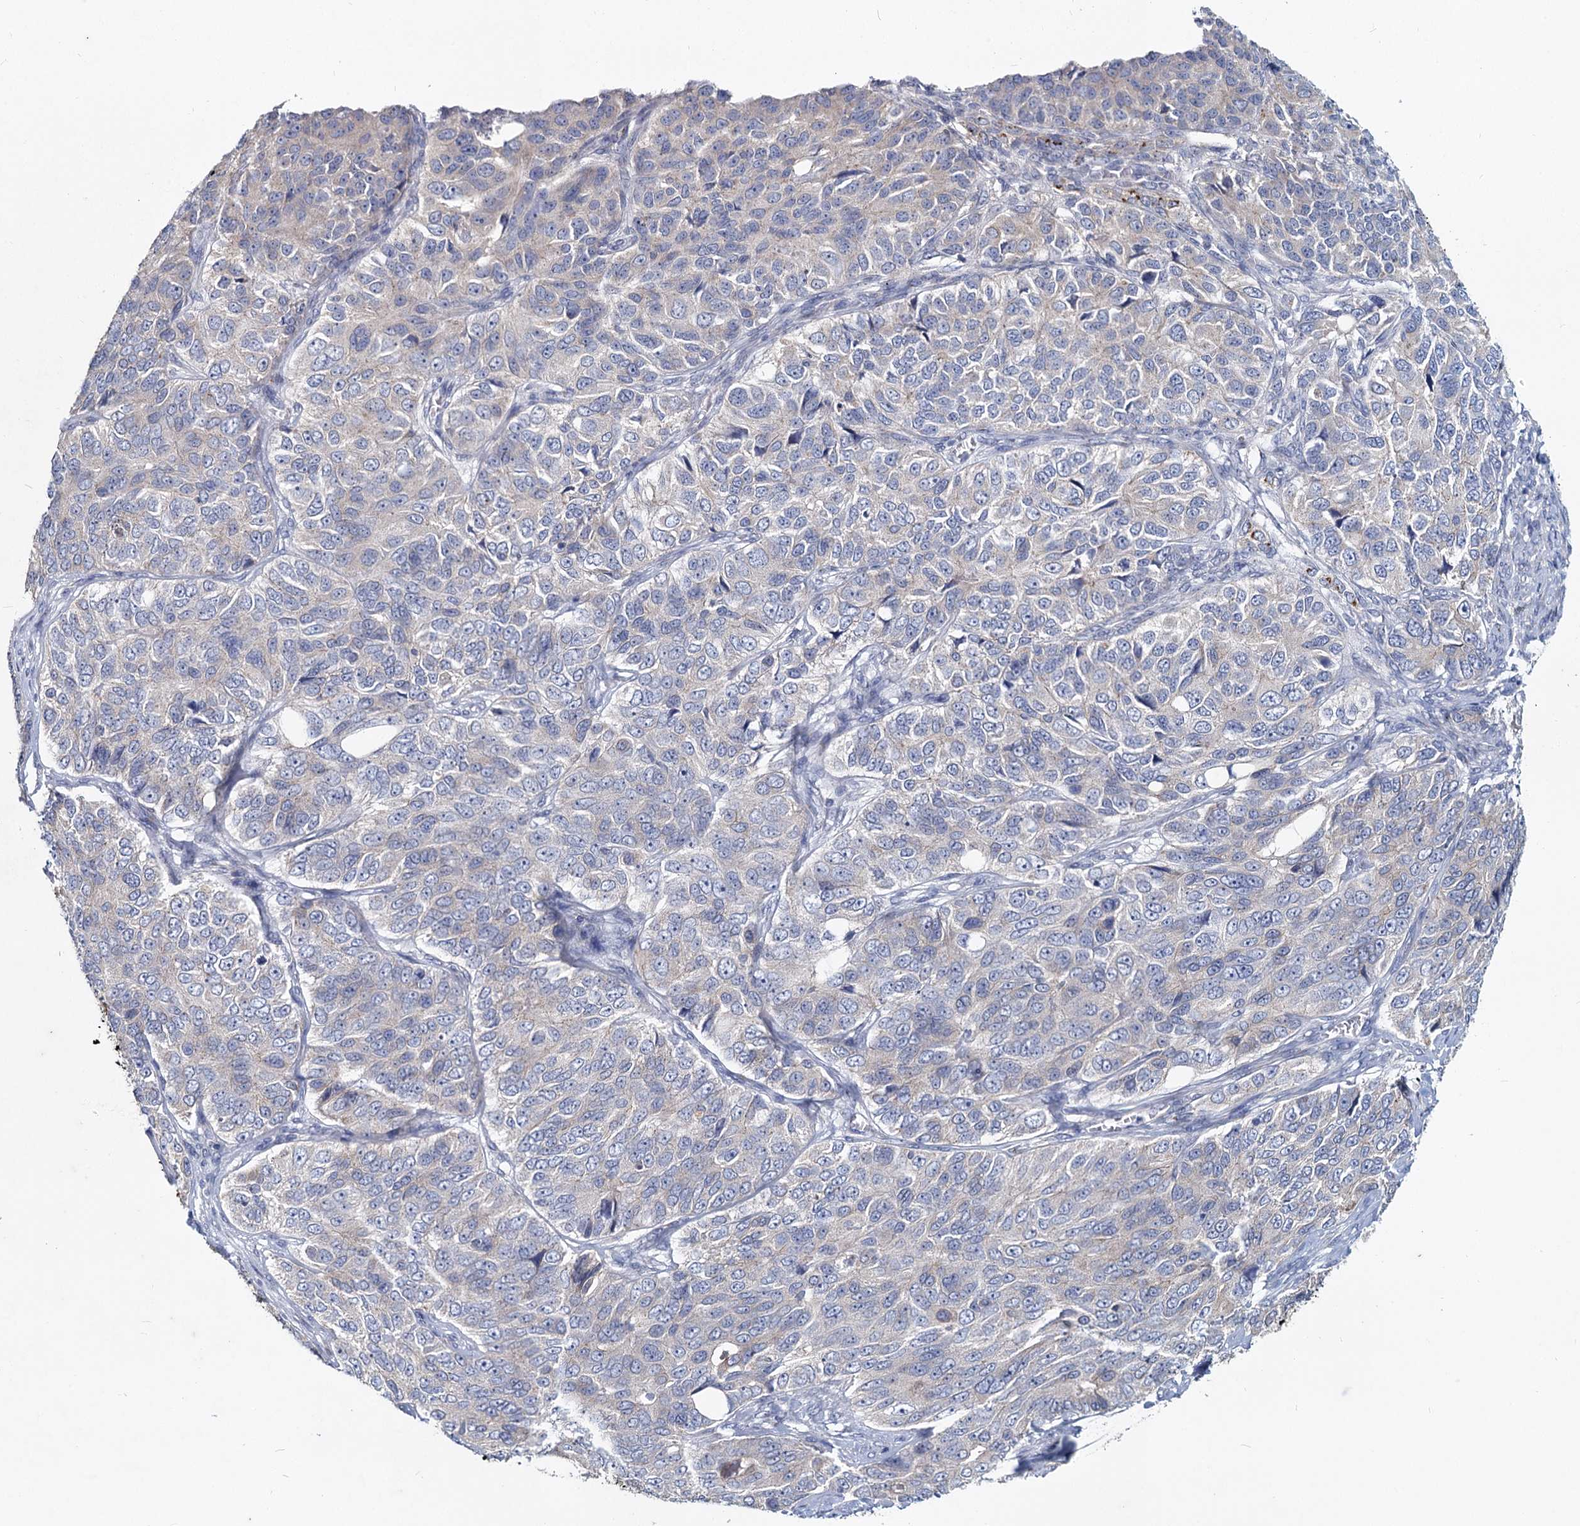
{"staining": {"intensity": "negative", "quantity": "none", "location": "none"}, "tissue": "ovarian cancer", "cell_type": "Tumor cells", "image_type": "cancer", "snomed": [{"axis": "morphology", "description": "Carcinoma, endometroid"}, {"axis": "topography", "description": "Ovary"}], "caption": "Immunohistochemistry (IHC) image of human endometroid carcinoma (ovarian) stained for a protein (brown), which displays no positivity in tumor cells.", "gene": "TMX2", "patient": {"sex": "female", "age": 51}}